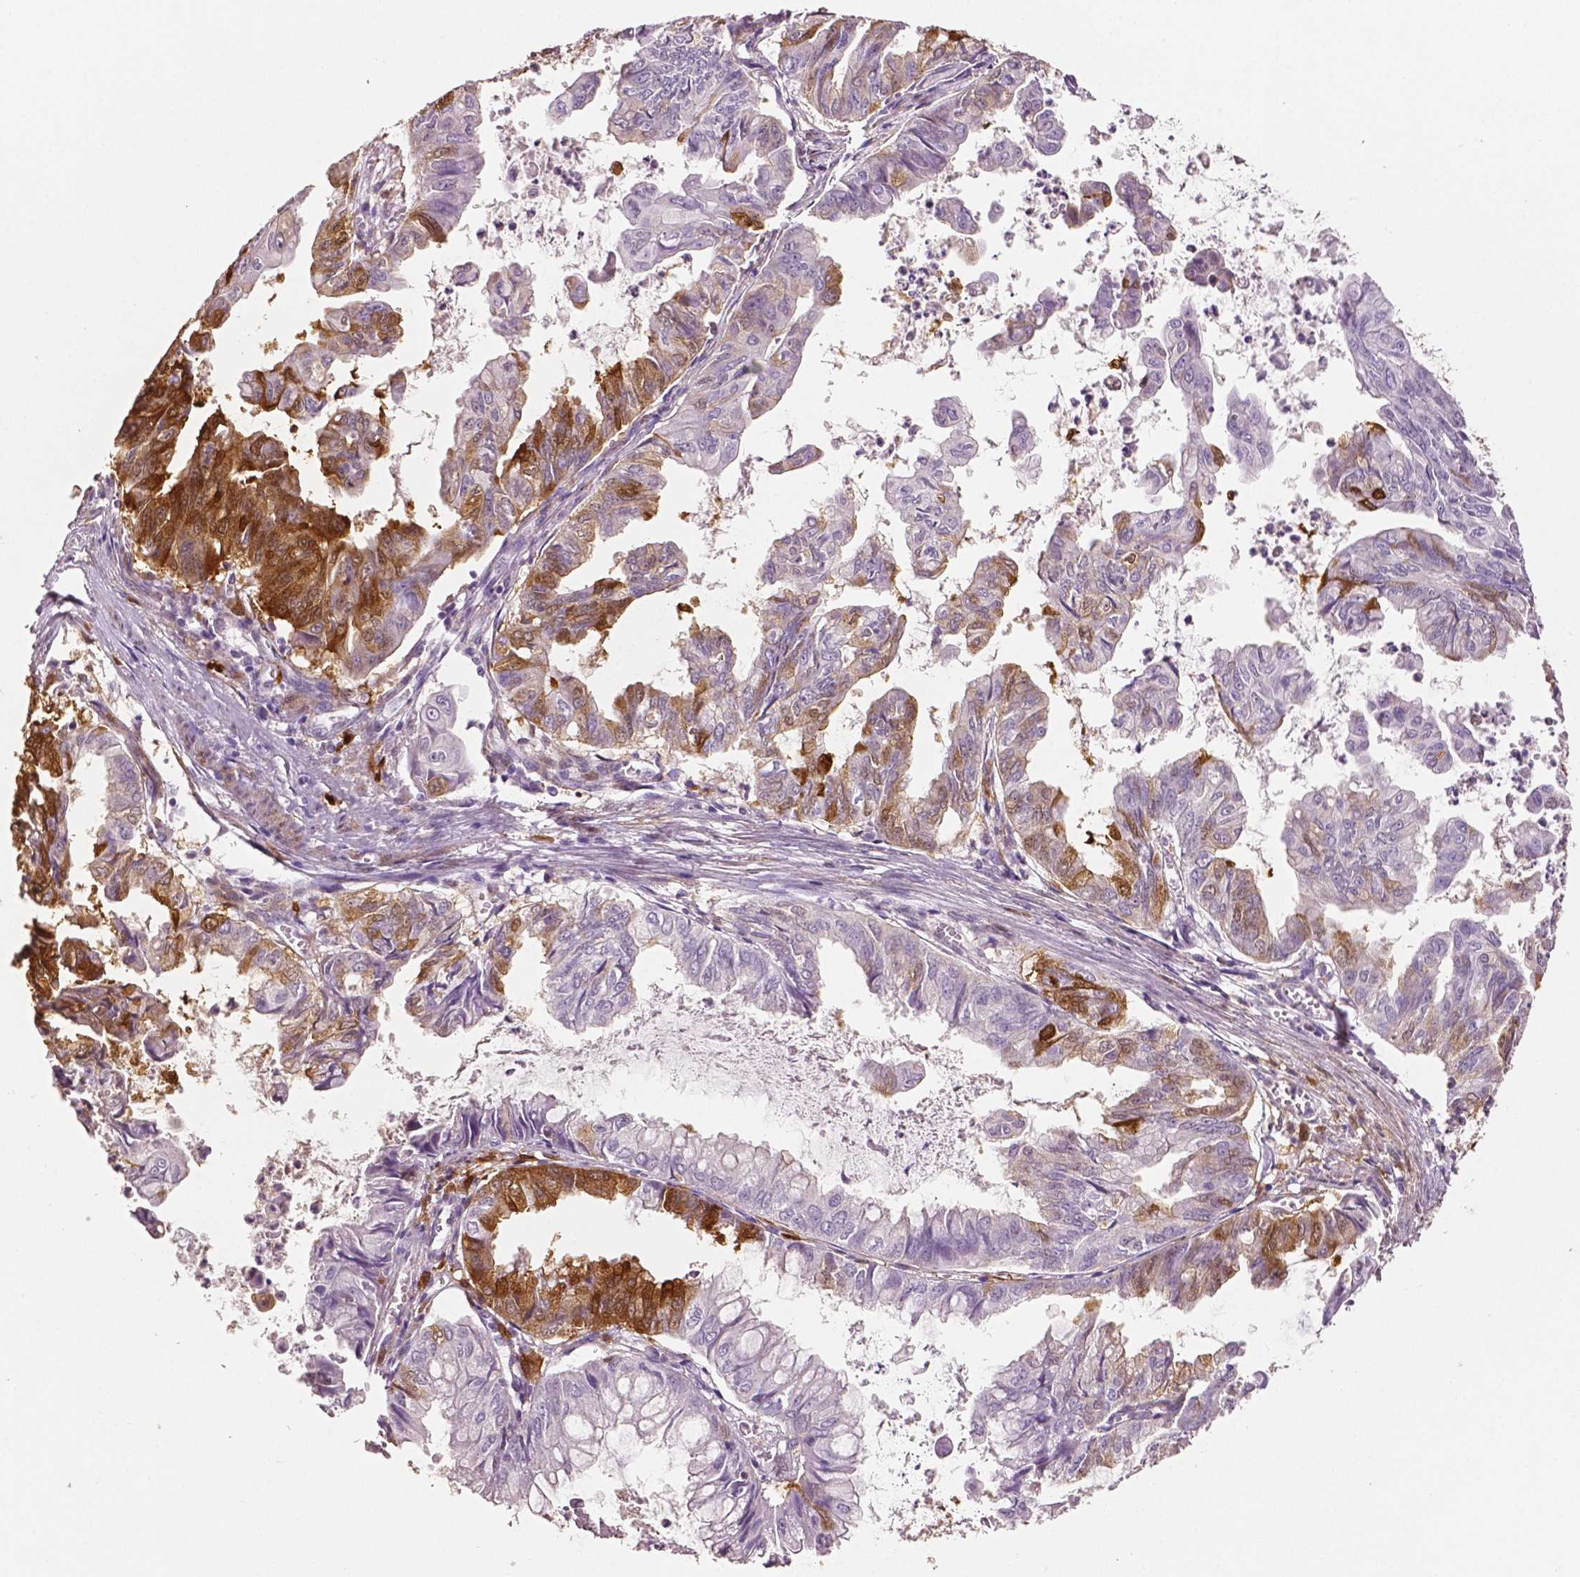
{"staining": {"intensity": "moderate", "quantity": "25%-75%", "location": "cytoplasmic/membranous,nuclear"}, "tissue": "stomach cancer", "cell_type": "Tumor cells", "image_type": "cancer", "snomed": [{"axis": "morphology", "description": "Adenocarcinoma, NOS"}, {"axis": "topography", "description": "Stomach, upper"}], "caption": "Immunohistochemistry (IHC) of human stomach cancer (adenocarcinoma) shows medium levels of moderate cytoplasmic/membranous and nuclear staining in approximately 25%-75% of tumor cells. Ihc stains the protein of interest in brown and the nuclei are stained blue.", "gene": "PHGDH", "patient": {"sex": "male", "age": 80}}